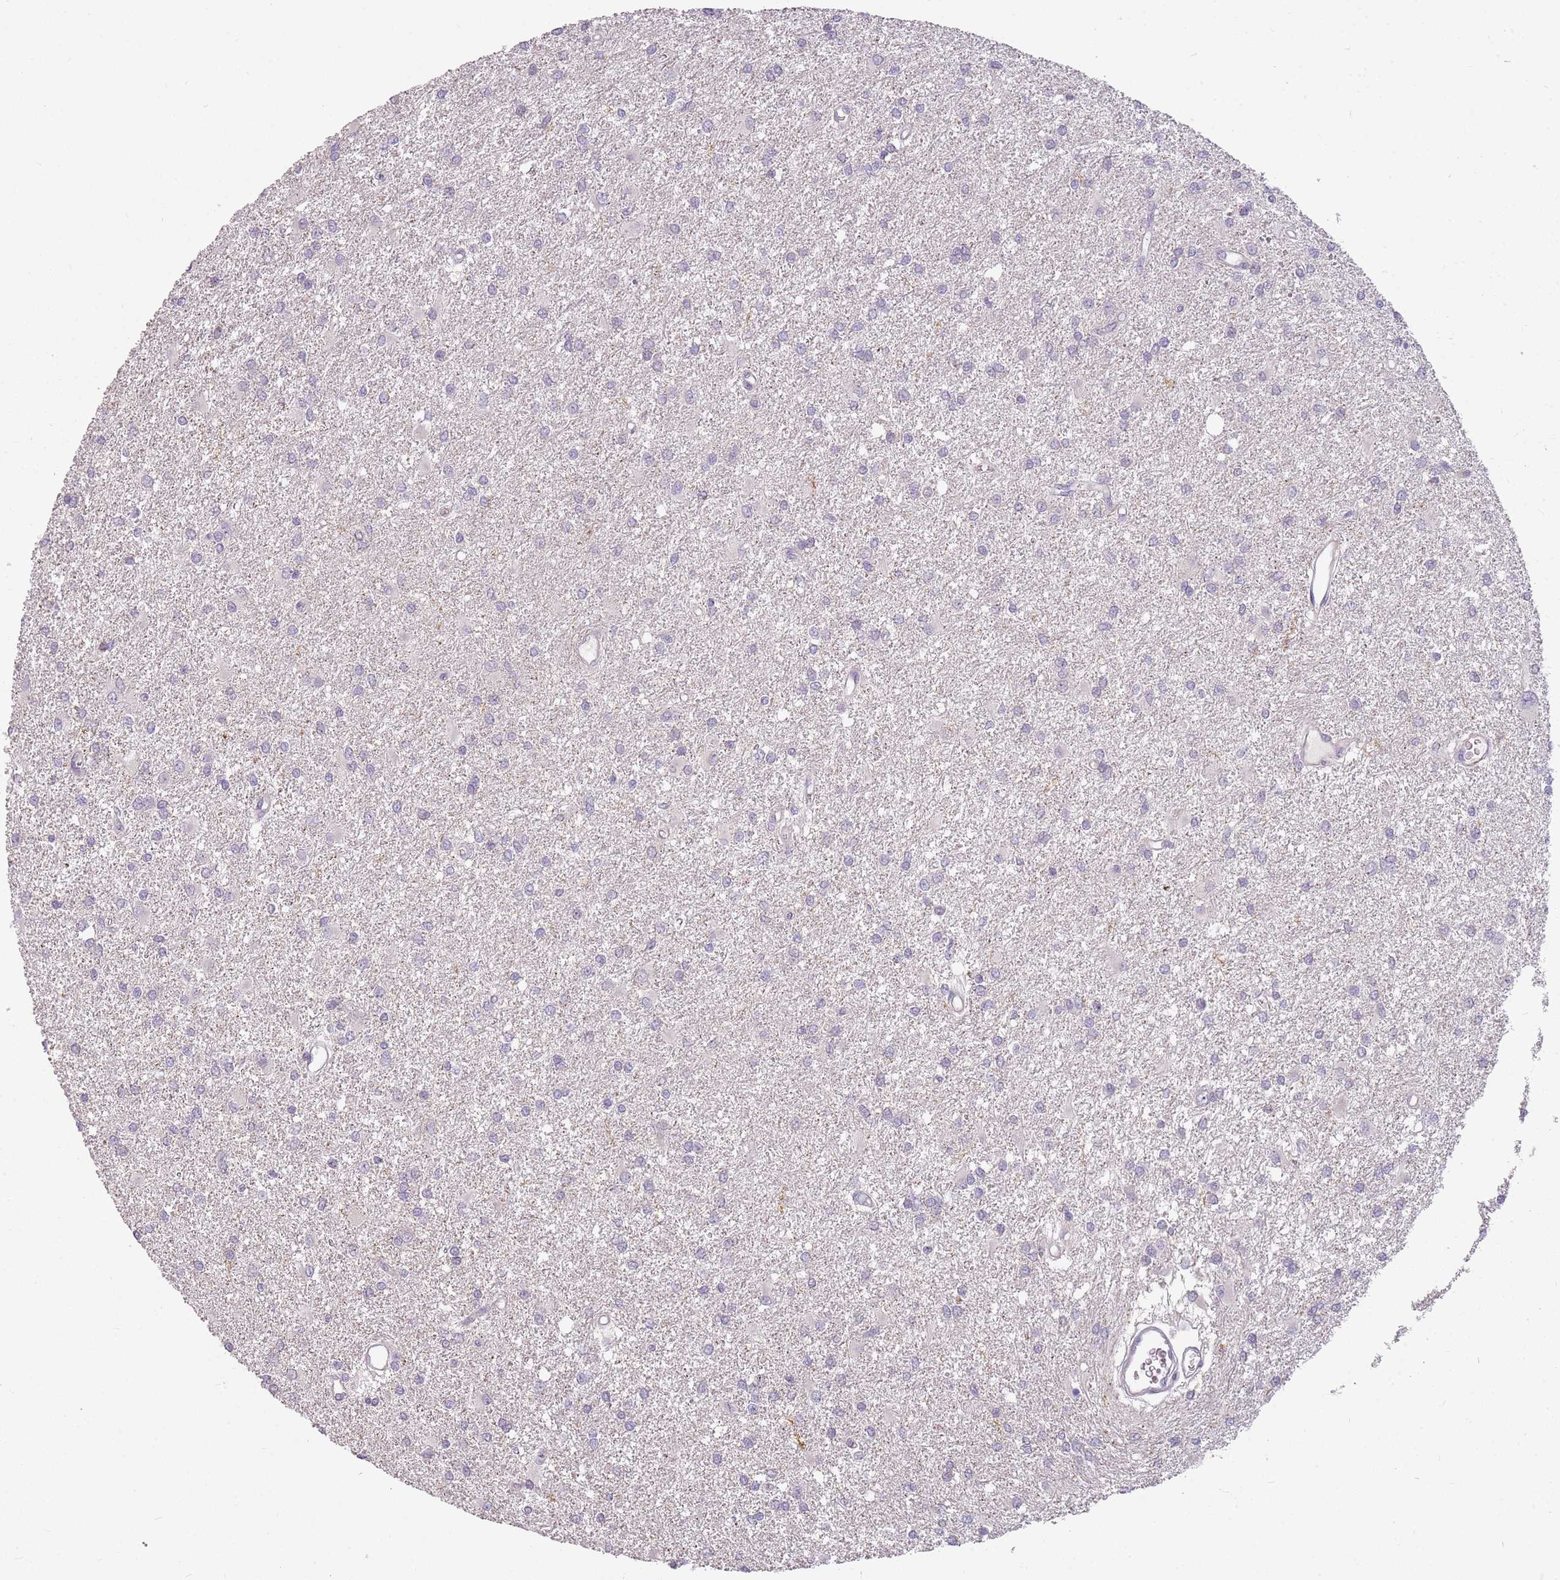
{"staining": {"intensity": "negative", "quantity": "none", "location": "none"}, "tissue": "glioma", "cell_type": "Tumor cells", "image_type": "cancer", "snomed": [{"axis": "morphology", "description": "Glioma, malignant, High grade"}, {"axis": "topography", "description": "Brain"}], "caption": "Tumor cells show no significant protein expression in malignant glioma (high-grade).", "gene": "DEFB116", "patient": {"sex": "female", "age": 50}}